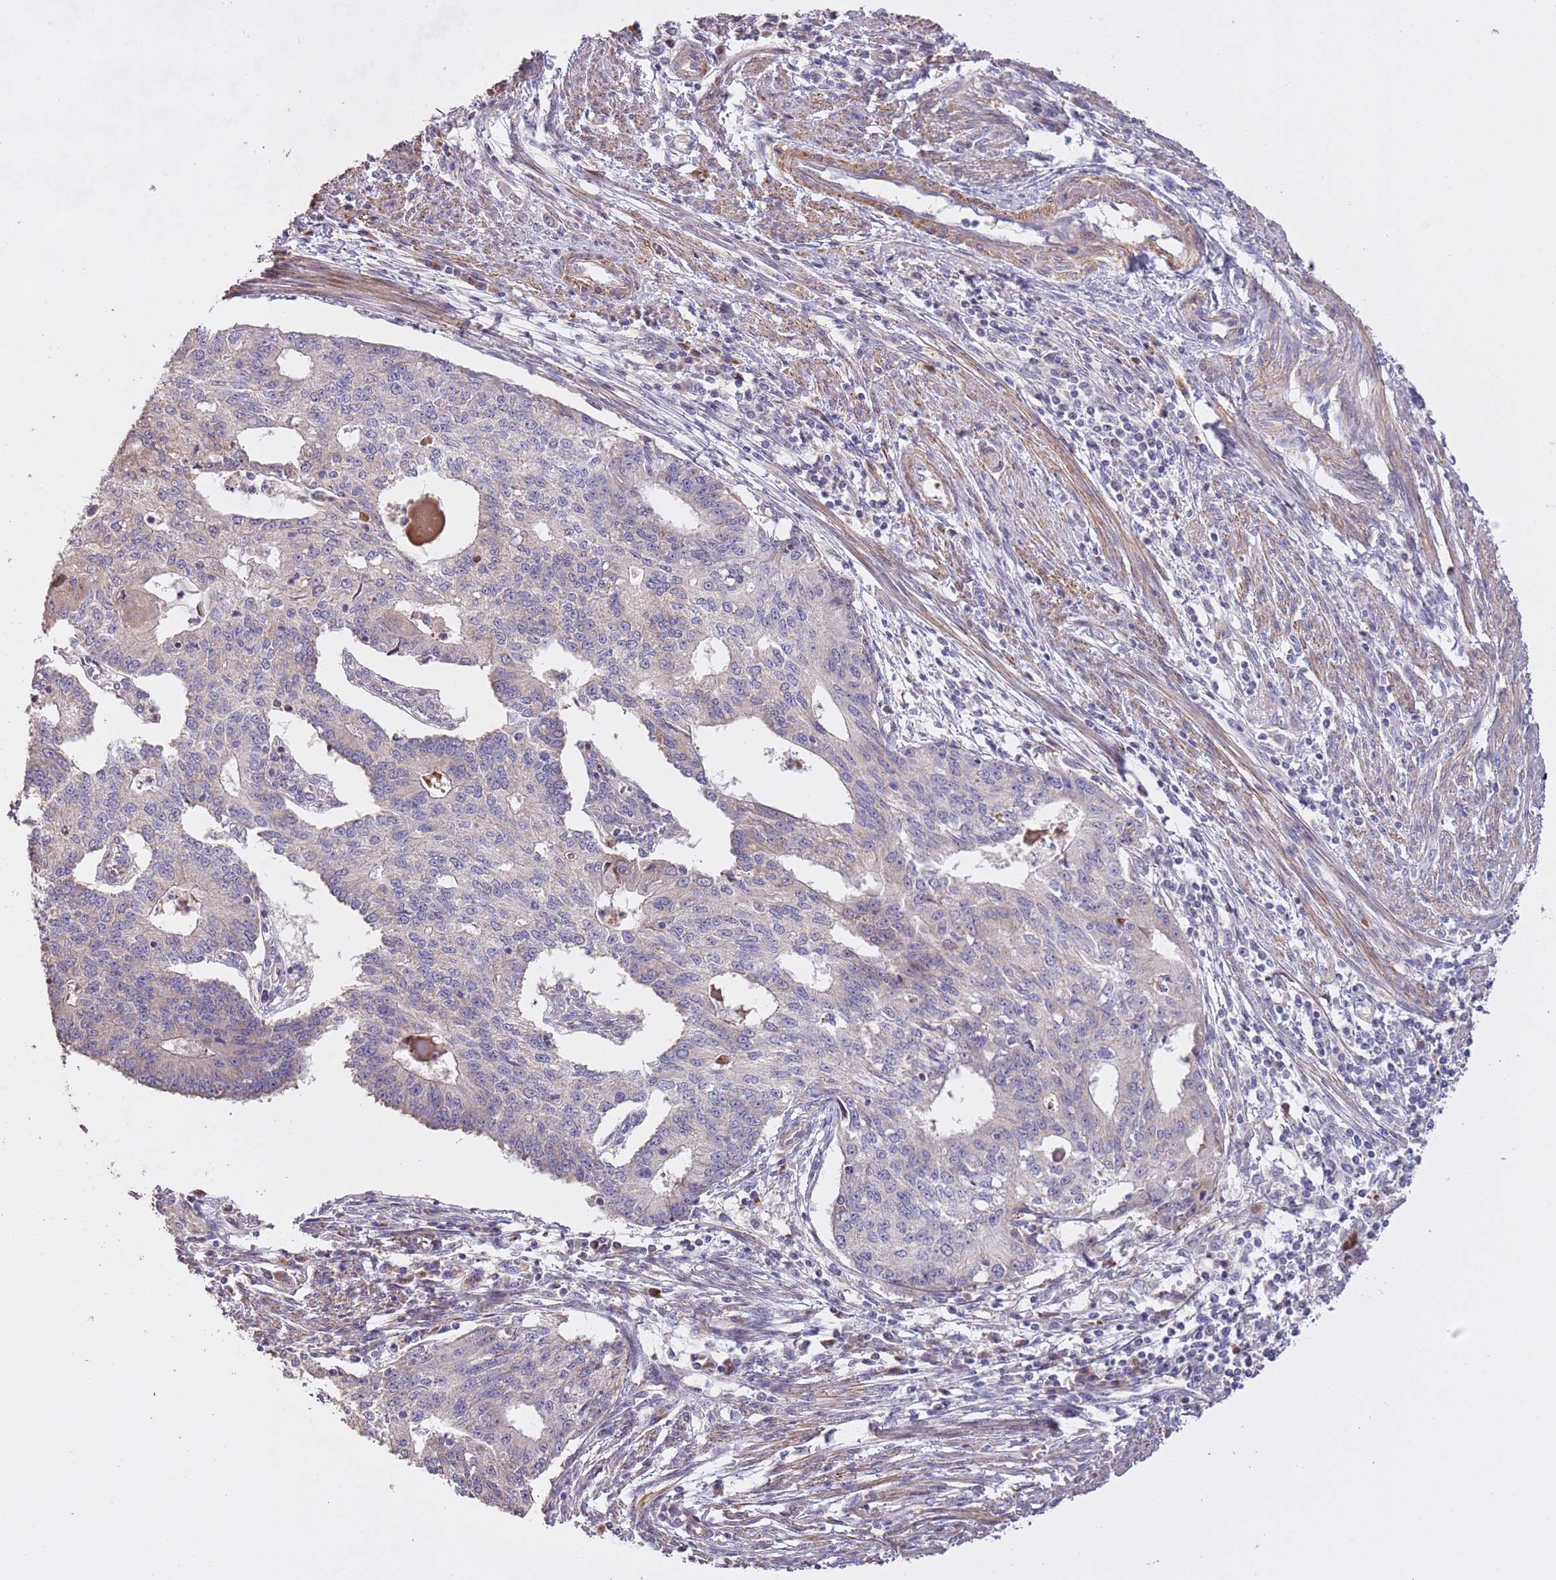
{"staining": {"intensity": "negative", "quantity": "none", "location": "none"}, "tissue": "endometrial cancer", "cell_type": "Tumor cells", "image_type": "cancer", "snomed": [{"axis": "morphology", "description": "Adenocarcinoma, NOS"}, {"axis": "topography", "description": "Endometrium"}], "caption": "Human endometrial adenocarcinoma stained for a protein using IHC reveals no staining in tumor cells.", "gene": "PIGA", "patient": {"sex": "female", "age": 56}}